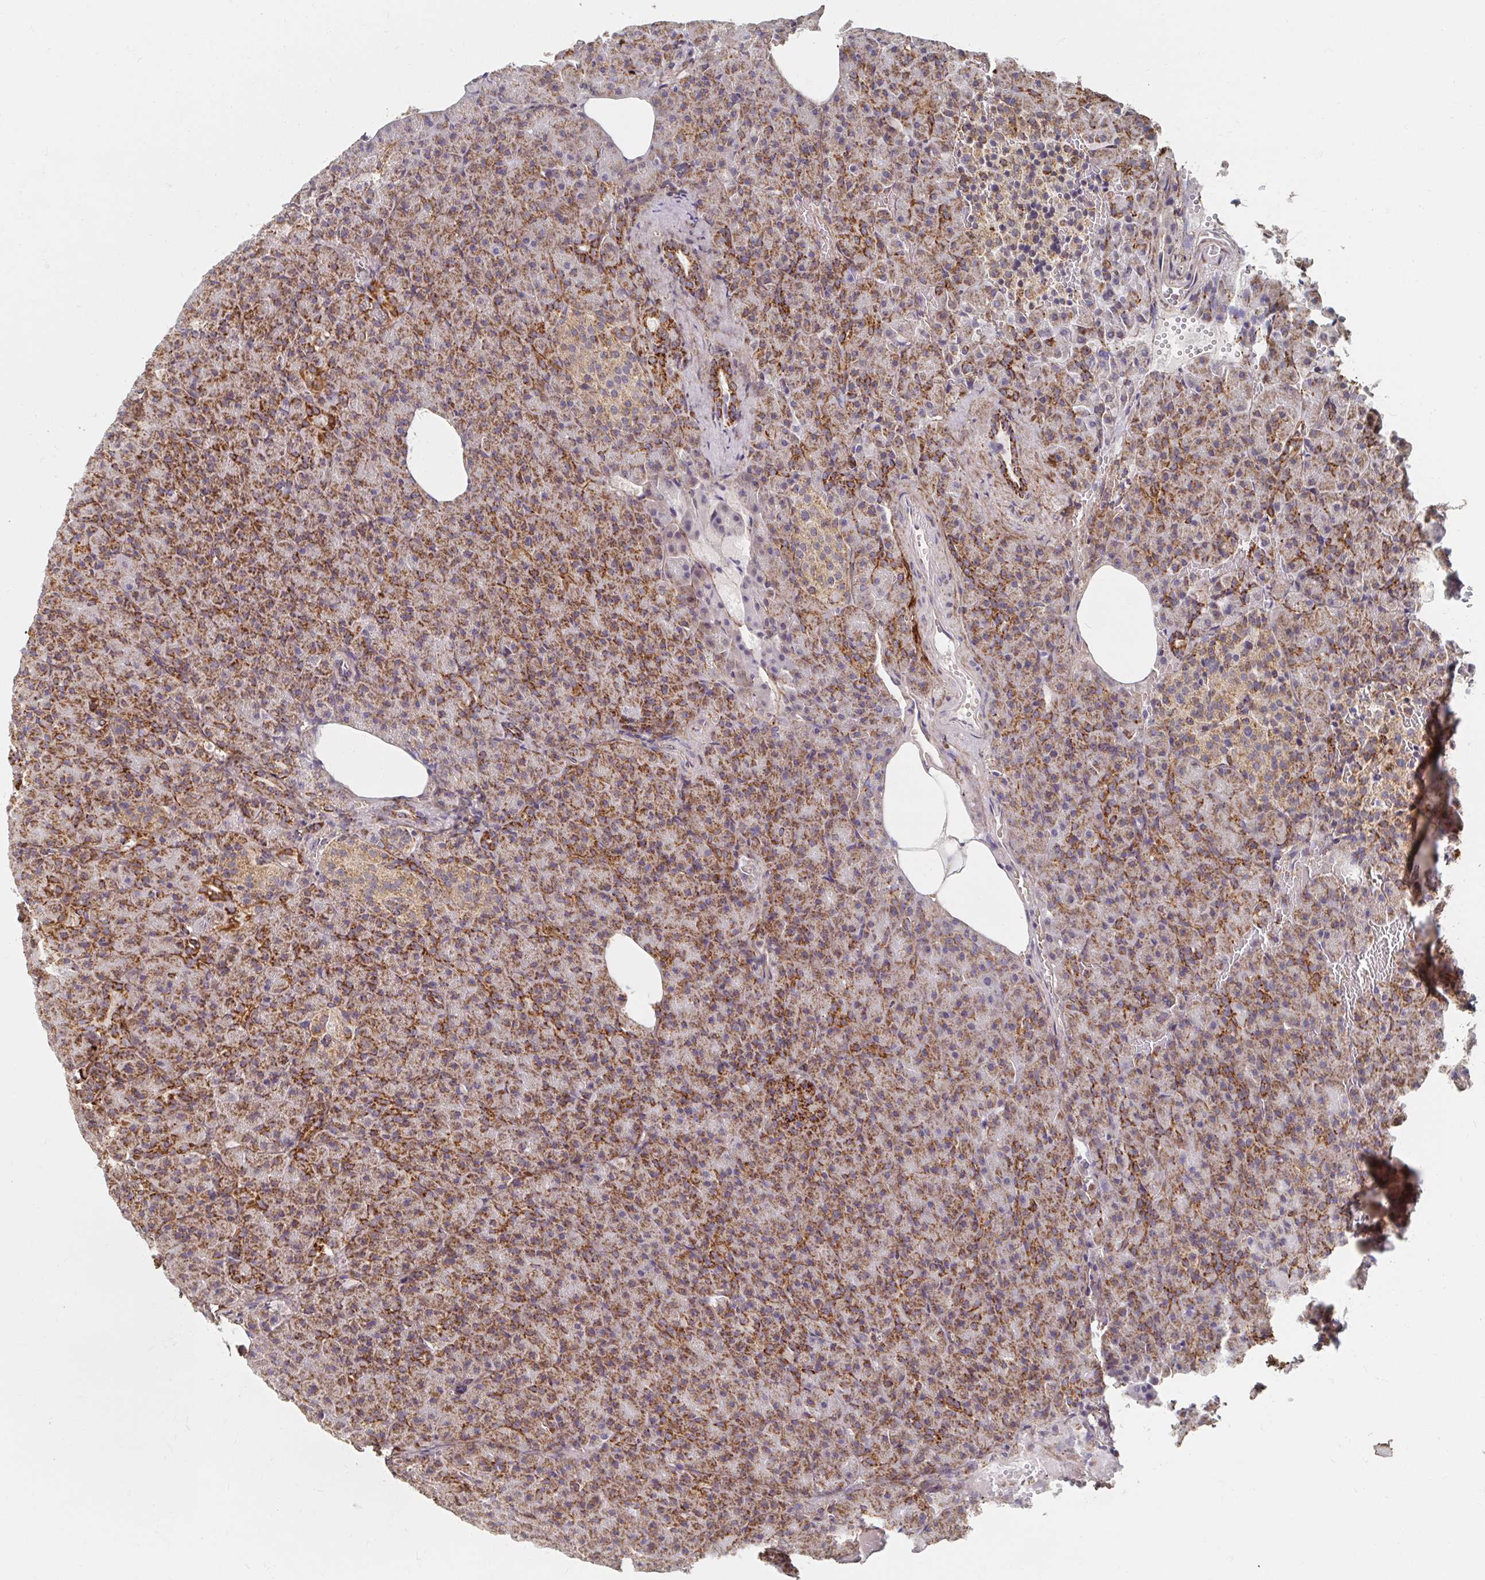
{"staining": {"intensity": "moderate", "quantity": "25%-75%", "location": "cytoplasmic/membranous"}, "tissue": "pancreas", "cell_type": "Exocrine glandular cells", "image_type": "normal", "snomed": [{"axis": "morphology", "description": "Normal tissue, NOS"}, {"axis": "topography", "description": "Pancreas"}], "caption": "Immunohistochemistry of benign pancreas demonstrates medium levels of moderate cytoplasmic/membranous expression in about 25%-75% of exocrine glandular cells.", "gene": "MAVS", "patient": {"sex": "female", "age": 74}}